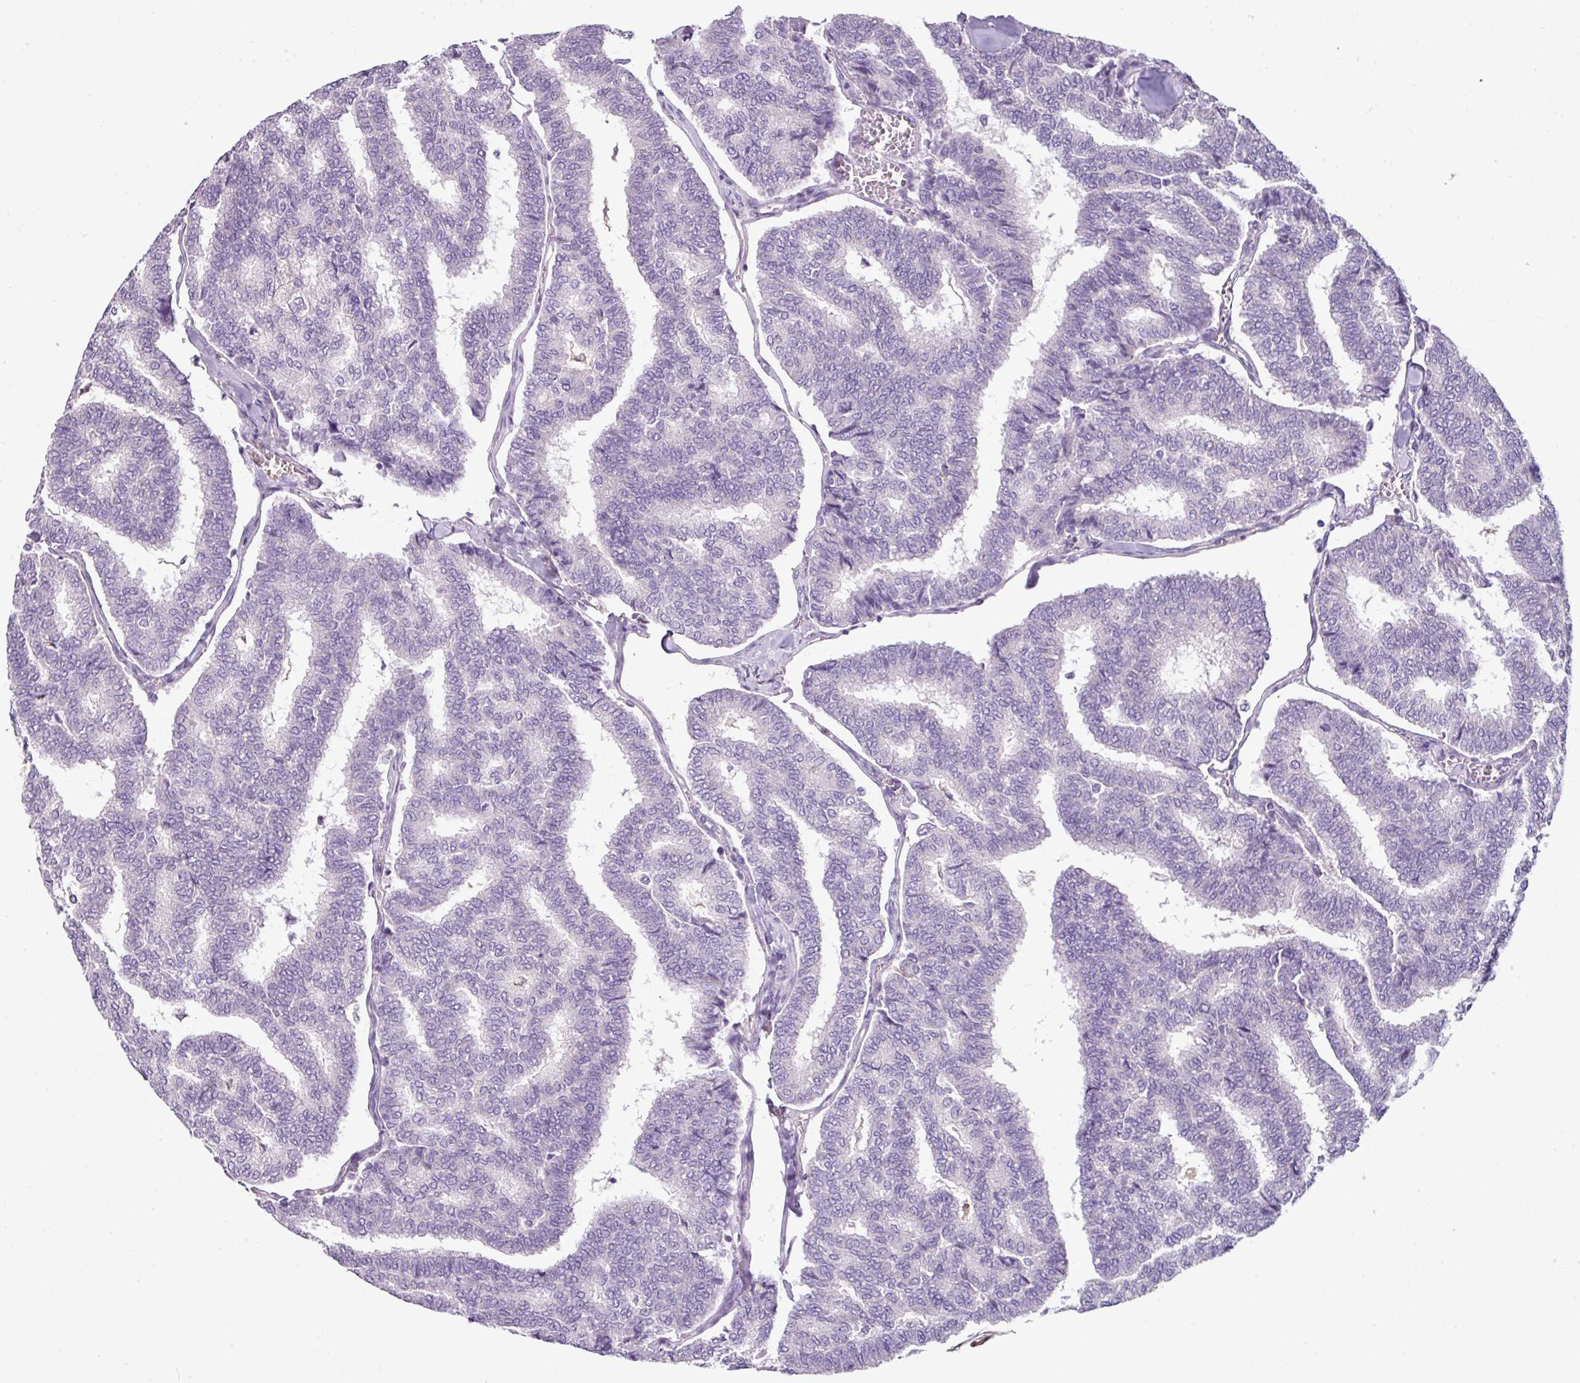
{"staining": {"intensity": "negative", "quantity": "none", "location": "none"}, "tissue": "thyroid cancer", "cell_type": "Tumor cells", "image_type": "cancer", "snomed": [{"axis": "morphology", "description": "Papillary adenocarcinoma, NOS"}, {"axis": "topography", "description": "Thyroid gland"}], "caption": "A histopathology image of papillary adenocarcinoma (thyroid) stained for a protein exhibits no brown staining in tumor cells.", "gene": "TMEM178B", "patient": {"sex": "female", "age": 35}}